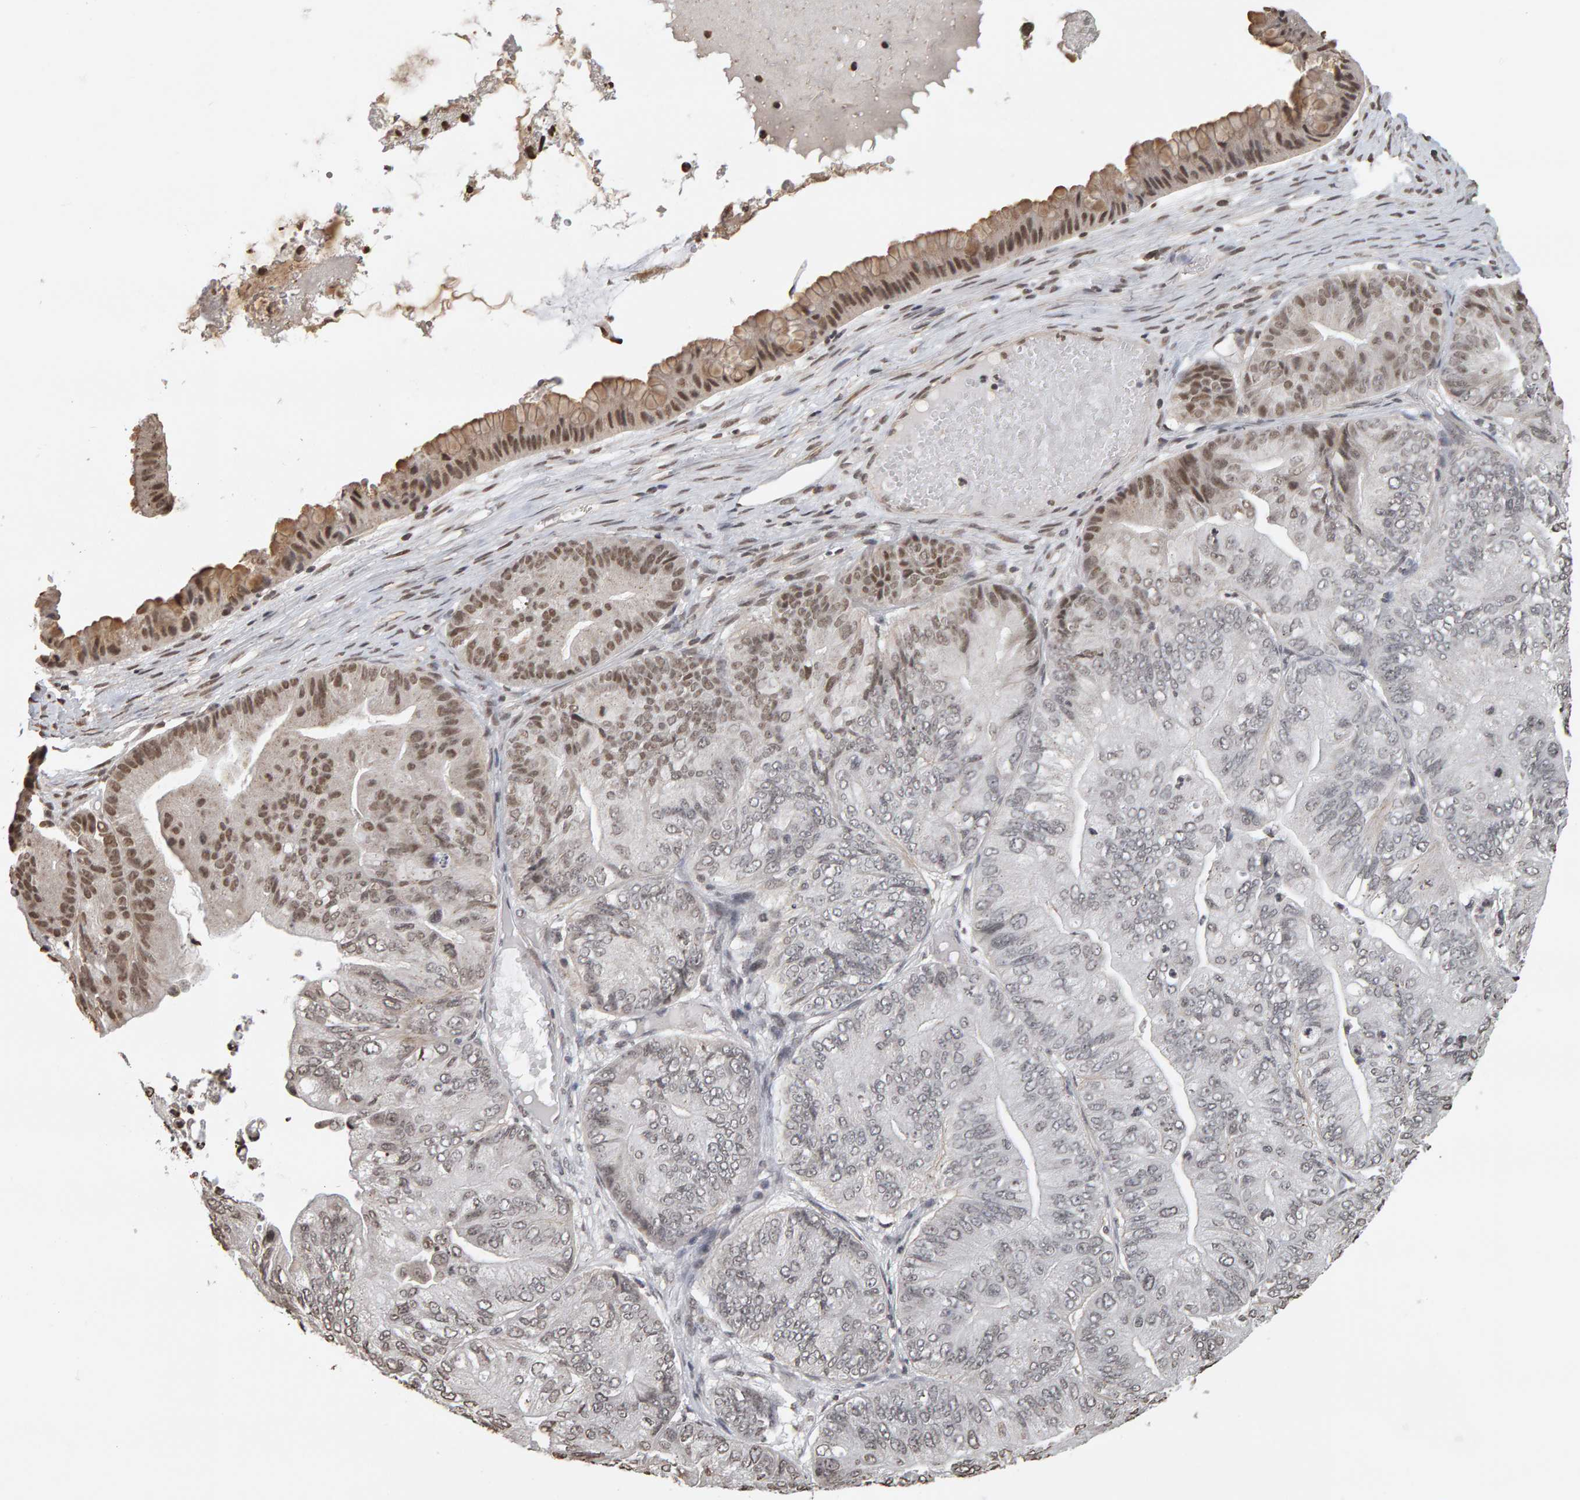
{"staining": {"intensity": "moderate", "quantity": "<25%", "location": "nuclear"}, "tissue": "ovarian cancer", "cell_type": "Tumor cells", "image_type": "cancer", "snomed": [{"axis": "morphology", "description": "Cystadenocarcinoma, mucinous, NOS"}, {"axis": "topography", "description": "Ovary"}], "caption": "Immunohistochemistry micrograph of neoplastic tissue: mucinous cystadenocarcinoma (ovarian) stained using IHC demonstrates low levels of moderate protein expression localized specifically in the nuclear of tumor cells, appearing as a nuclear brown color.", "gene": "AFF4", "patient": {"sex": "female", "age": 61}}